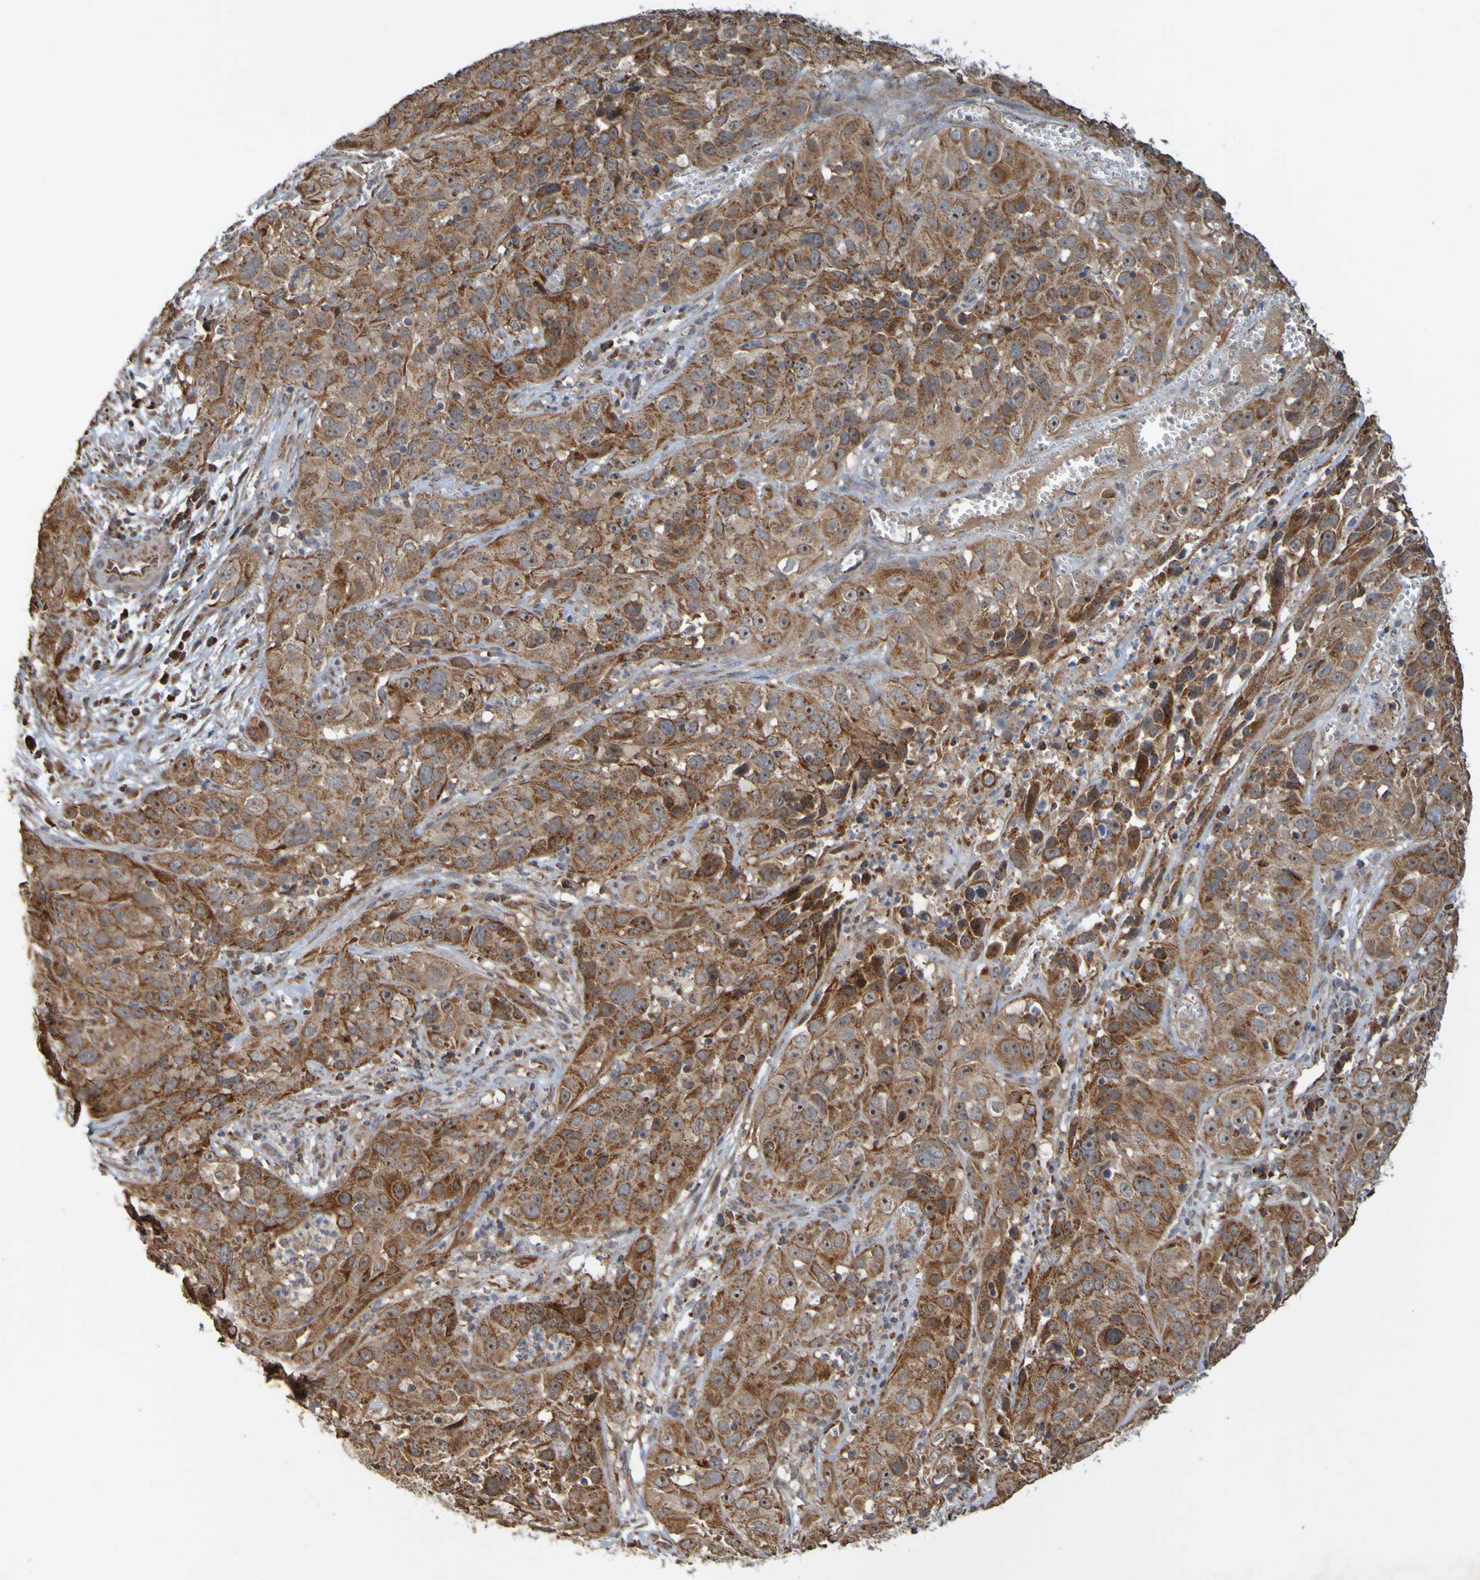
{"staining": {"intensity": "moderate", "quantity": ">75%", "location": "cytoplasmic/membranous,nuclear"}, "tissue": "cervical cancer", "cell_type": "Tumor cells", "image_type": "cancer", "snomed": [{"axis": "morphology", "description": "Squamous cell carcinoma, NOS"}, {"axis": "topography", "description": "Cervix"}], "caption": "Immunohistochemistry (DAB (3,3'-diaminobenzidine)) staining of human cervical squamous cell carcinoma displays moderate cytoplasmic/membranous and nuclear protein staining in approximately >75% of tumor cells. (brown staining indicates protein expression, while blue staining denotes nuclei).", "gene": "TMBIM1", "patient": {"sex": "female", "age": 32}}